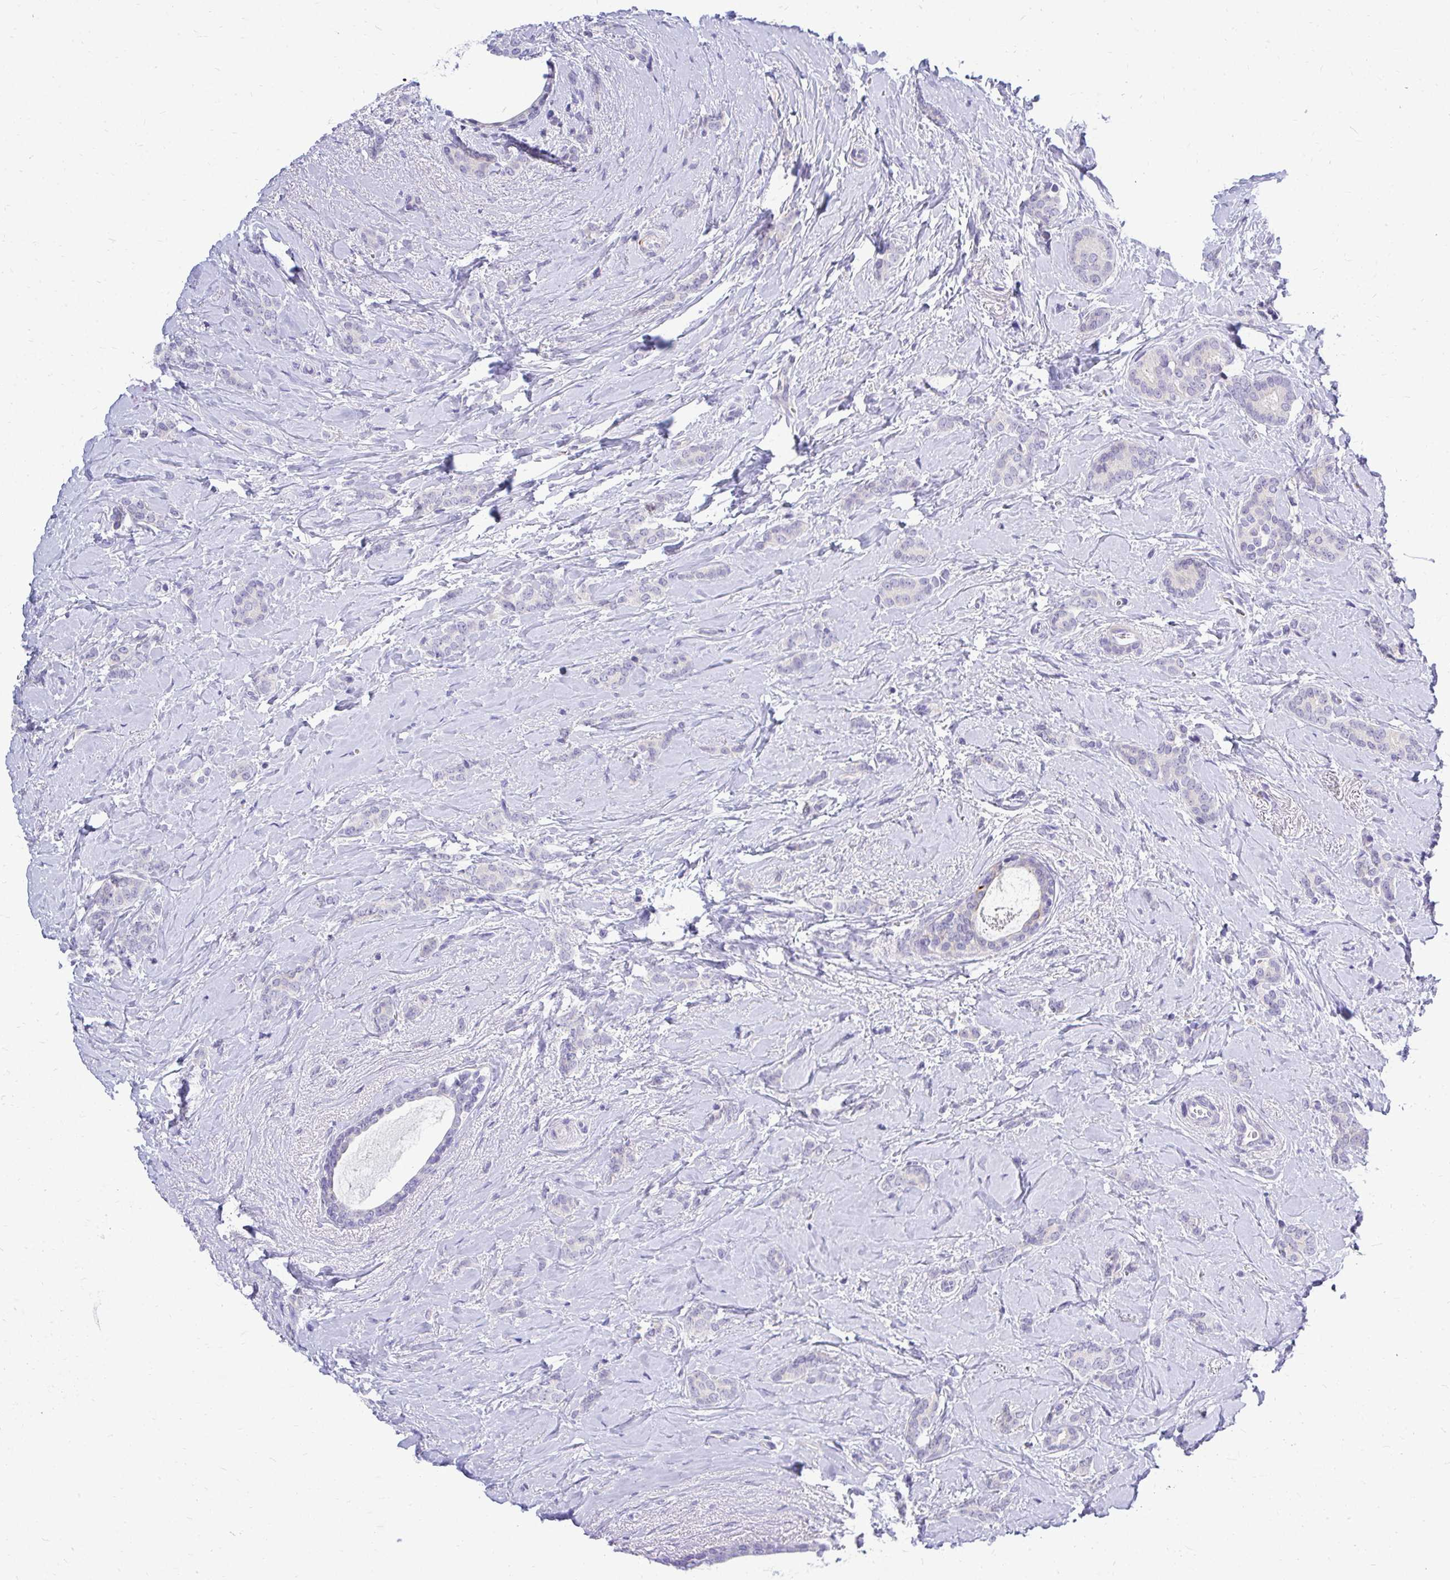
{"staining": {"intensity": "negative", "quantity": "none", "location": "none"}, "tissue": "breast cancer", "cell_type": "Tumor cells", "image_type": "cancer", "snomed": [{"axis": "morphology", "description": "Normal tissue, NOS"}, {"axis": "morphology", "description": "Duct carcinoma"}, {"axis": "topography", "description": "Breast"}], "caption": "Immunohistochemistry (IHC) of invasive ductal carcinoma (breast) displays no staining in tumor cells.", "gene": "ZSWIM9", "patient": {"sex": "female", "age": 77}}